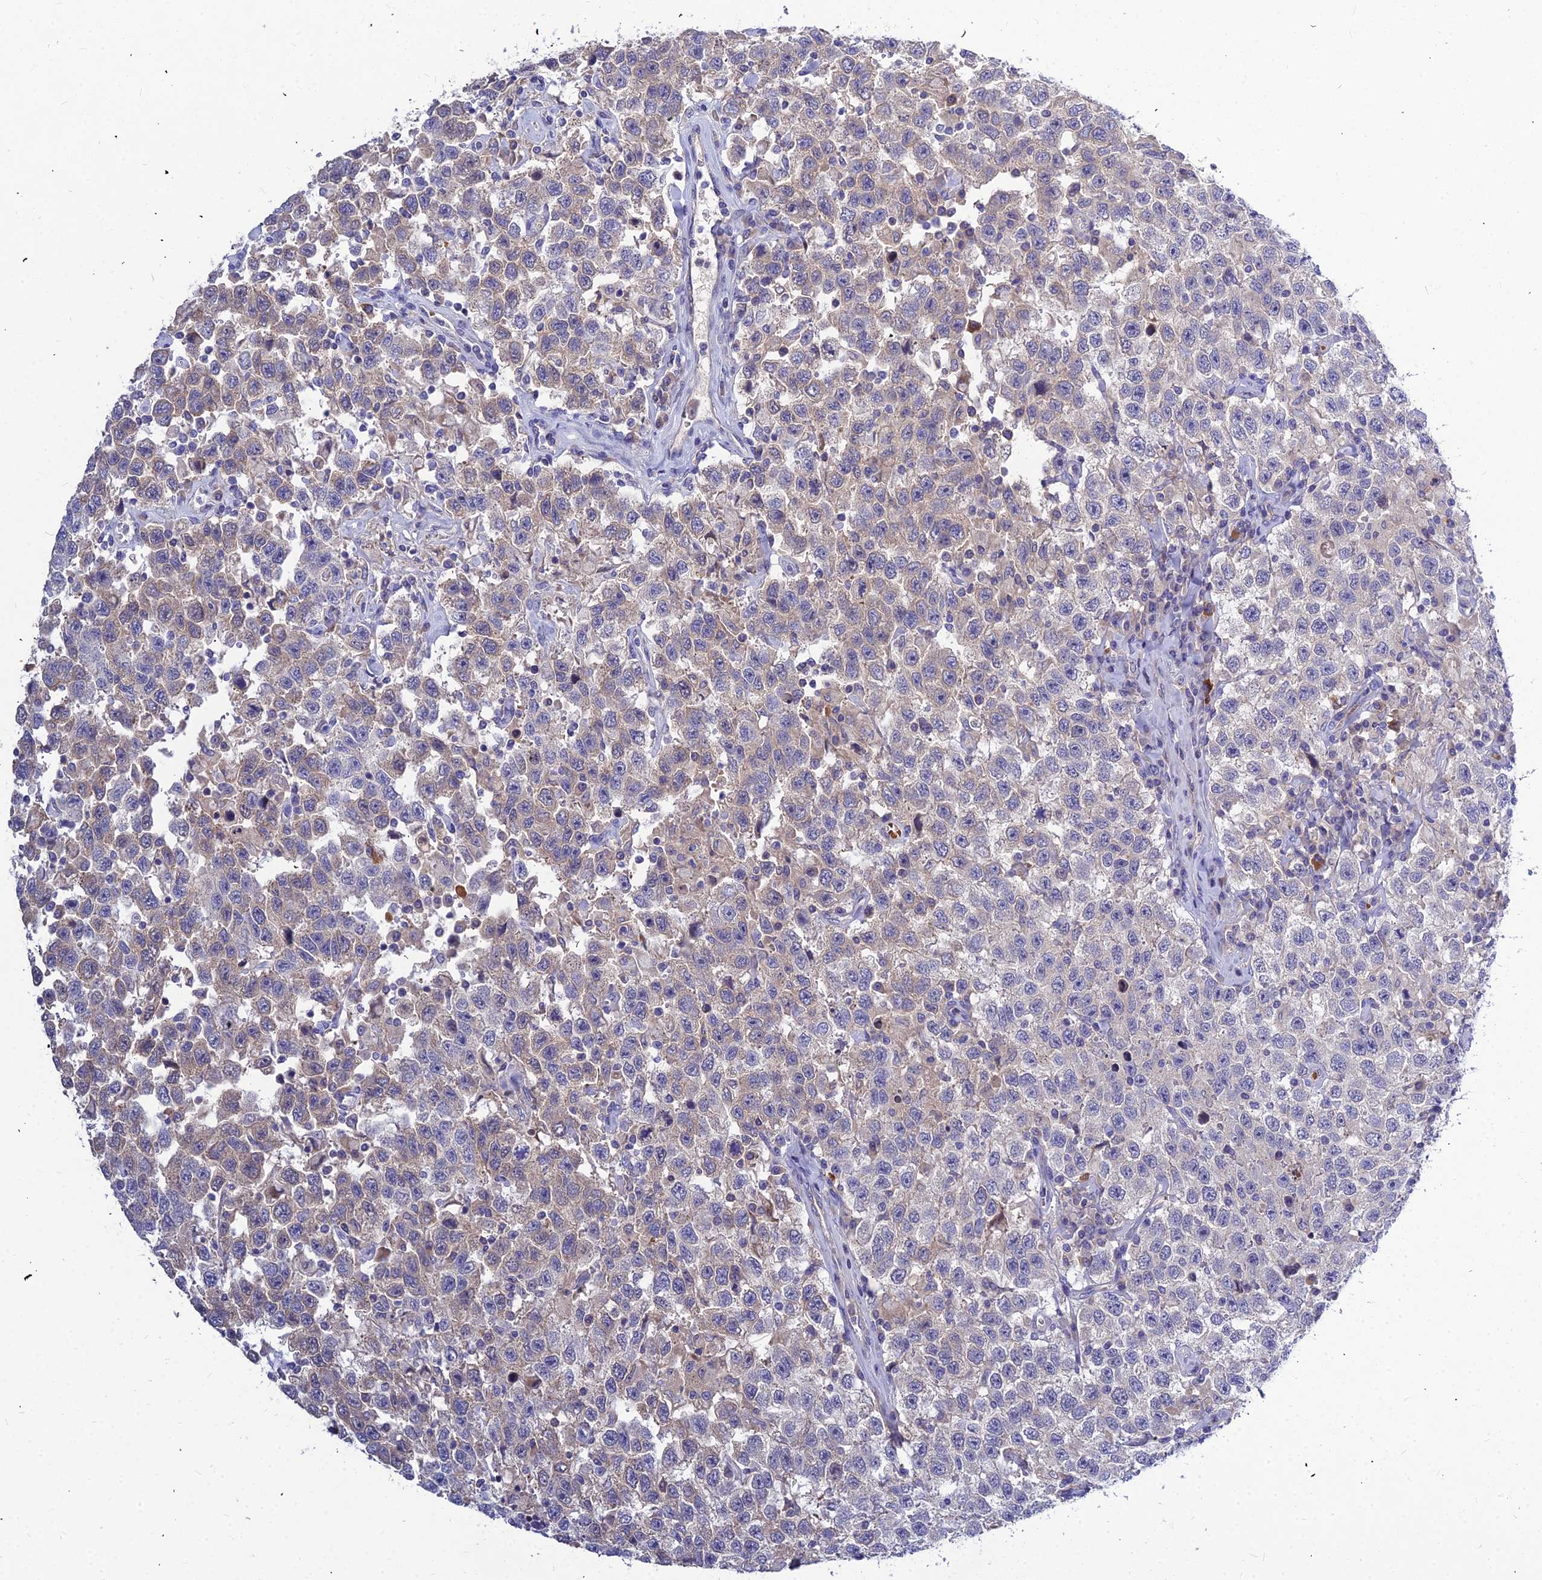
{"staining": {"intensity": "weak", "quantity": "<25%", "location": "cytoplasmic/membranous"}, "tissue": "testis cancer", "cell_type": "Tumor cells", "image_type": "cancer", "snomed": [{"axis": "morphology", "description": "Seminoma, NOS"}, {"axis": "topography", "description": "Testis"}], "caption": "This is an immunohistochemistry histopathology image of testis cancer (seminoma). There is no positivity in tumor cells.", "gene": "DMRTA1", "patient": {"sex": "male", "age": 41}}